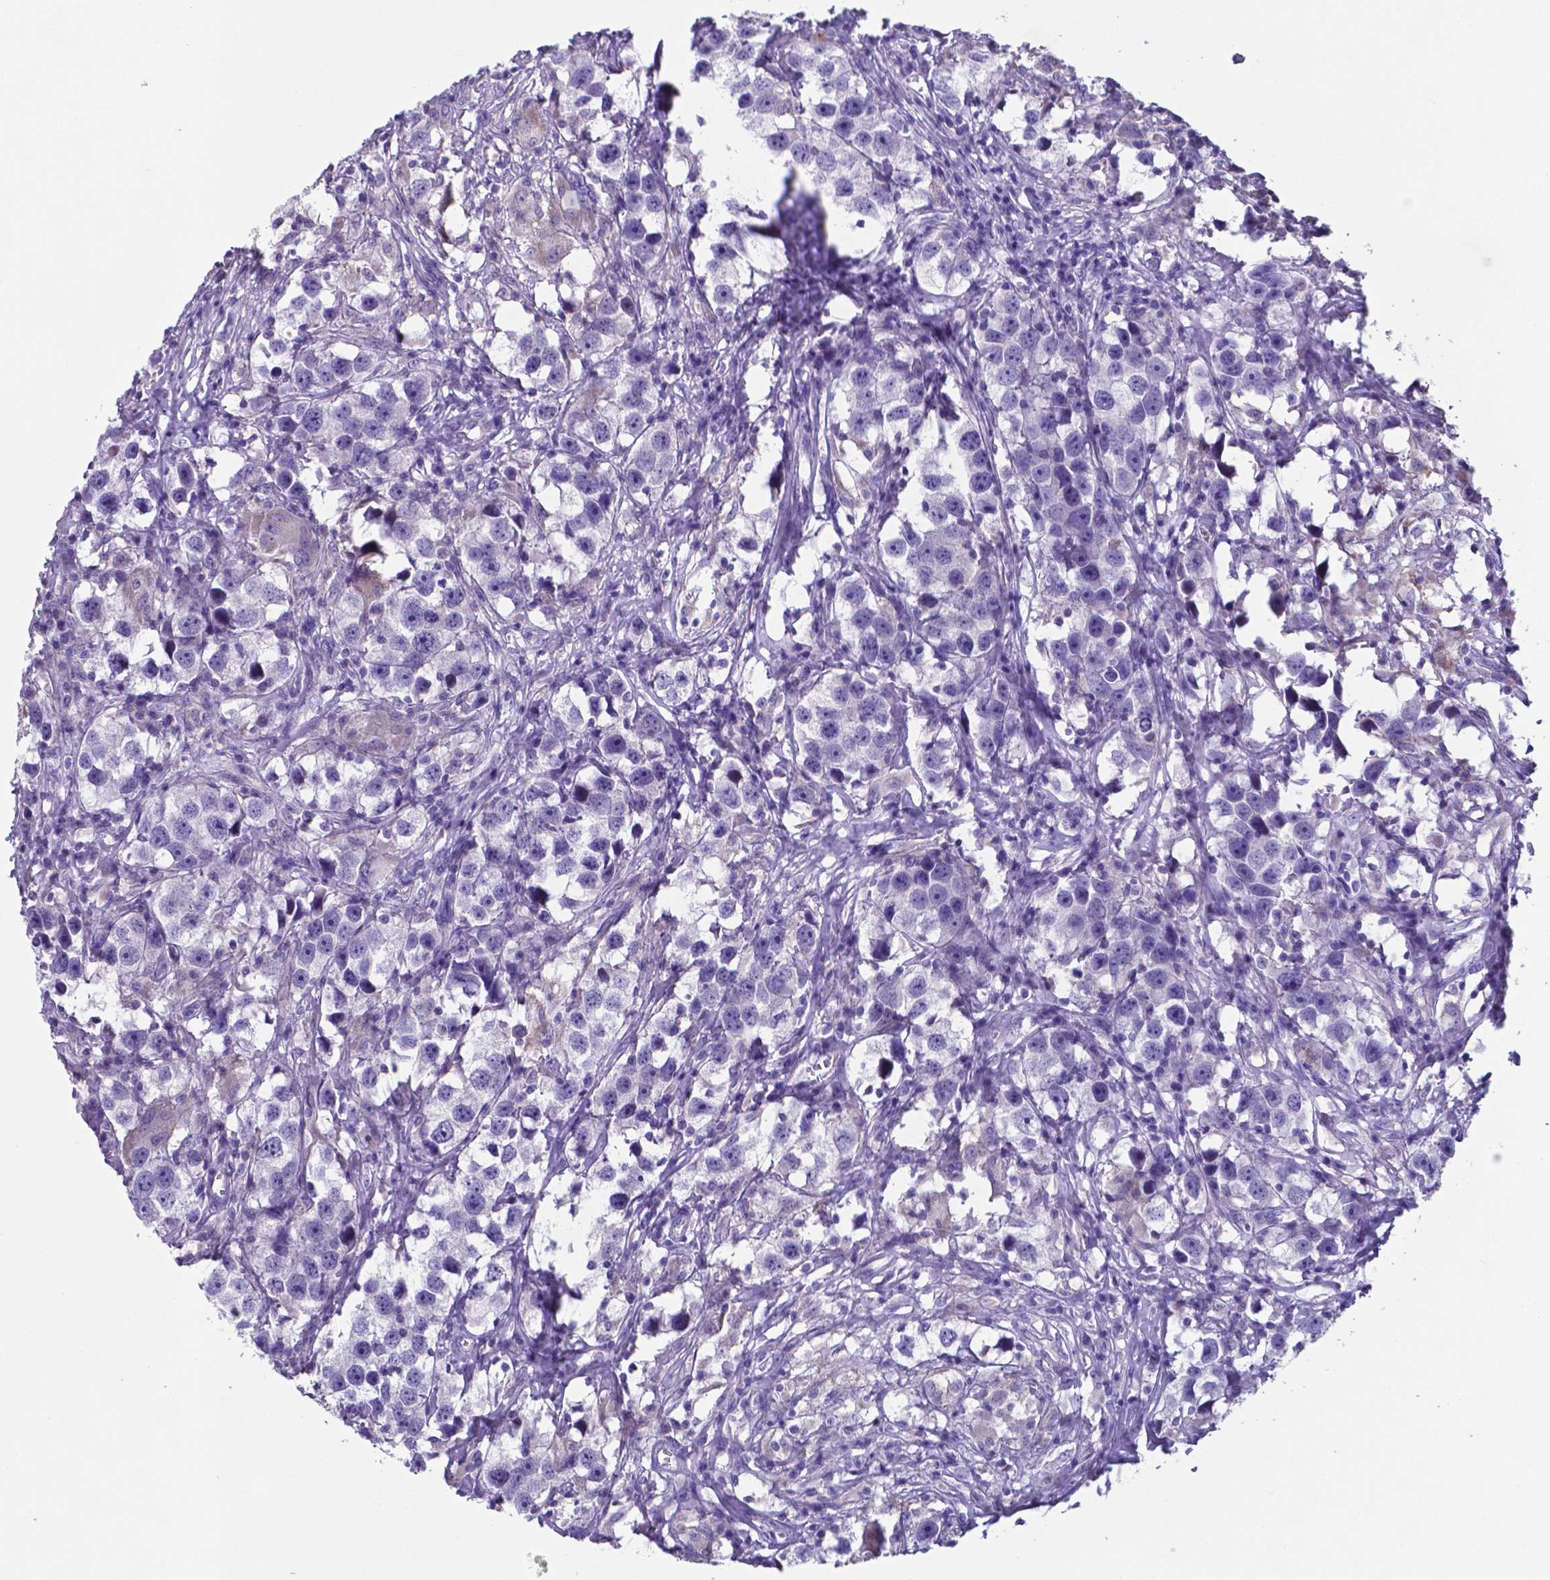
{"staining": {"intensity": "negative", "quantity": "none", "location": "none"}, "tissue": "testis cancer", "cell_type": "Tumor cells", "image_type": "cancer", "snomed": [{"axis": "morphology", "description": "Seminoma, NOS"}, {"axis": "topography", "description": "Testis"}], "caption": "Tumor cells show no significant protein expression in seminoma (testis).", "gene": "TYRO3", "patient": {"sex": "male", "age": 49}}